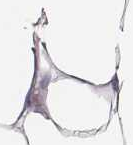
{"staining": {"intensity": "negative", "quantity": "none", "location": "none"}, "tissue": "breast", "cell_type": "Adipocytes", "image_type": "normal", "snomed": [{"axis": "morphology", "description": "Normal tissue, NOS"}, {"axis": "topography", "description": "Breast"}], "caption": "This is an immunohistochemistry (IHC) image of normal human breast. There is no expression in adipocytes.", "gene": "NIFK", "patient": {"sex": "female", "age": 32}}